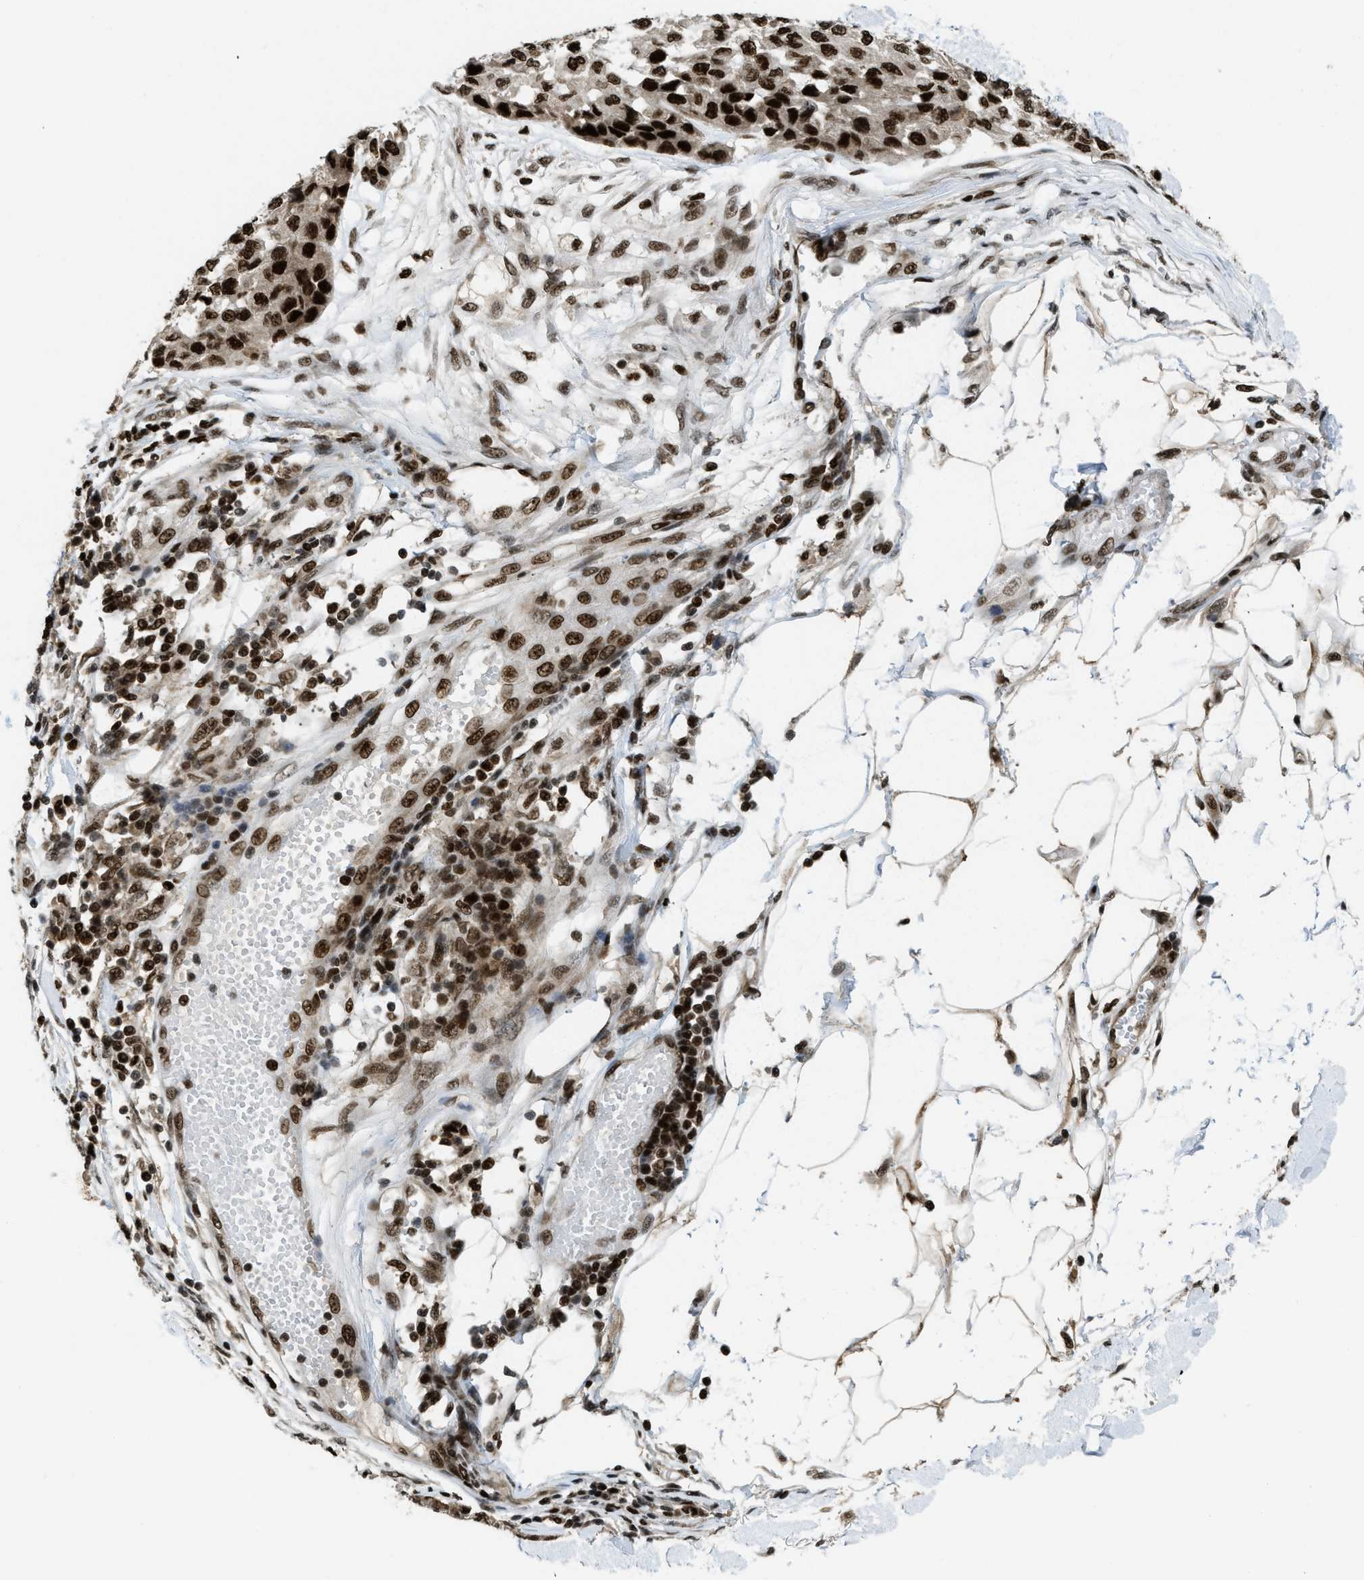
{"staining": {"intensity": "strong", "quantity": ">75%", "location": "nuclear"}, "tissue": "melanoma", "cell_type": "Tumor cells", "image_type": "cancer", "snomed": [{"axis": "morphology", "description": "Normal tissue, NOS"}, {"axis": "morphology", "description": "Malignant melanoma, NOS"}, {"axis": "topography", "description": "Skin"}], "caption": "This photomicrograph shows immunohistochemistry staining of human melanoma, with high strong nuclear staining in approximately >75% of tumor cells.", "gene": "RFX5", "patient": {"sex": "male", "age": 62}}